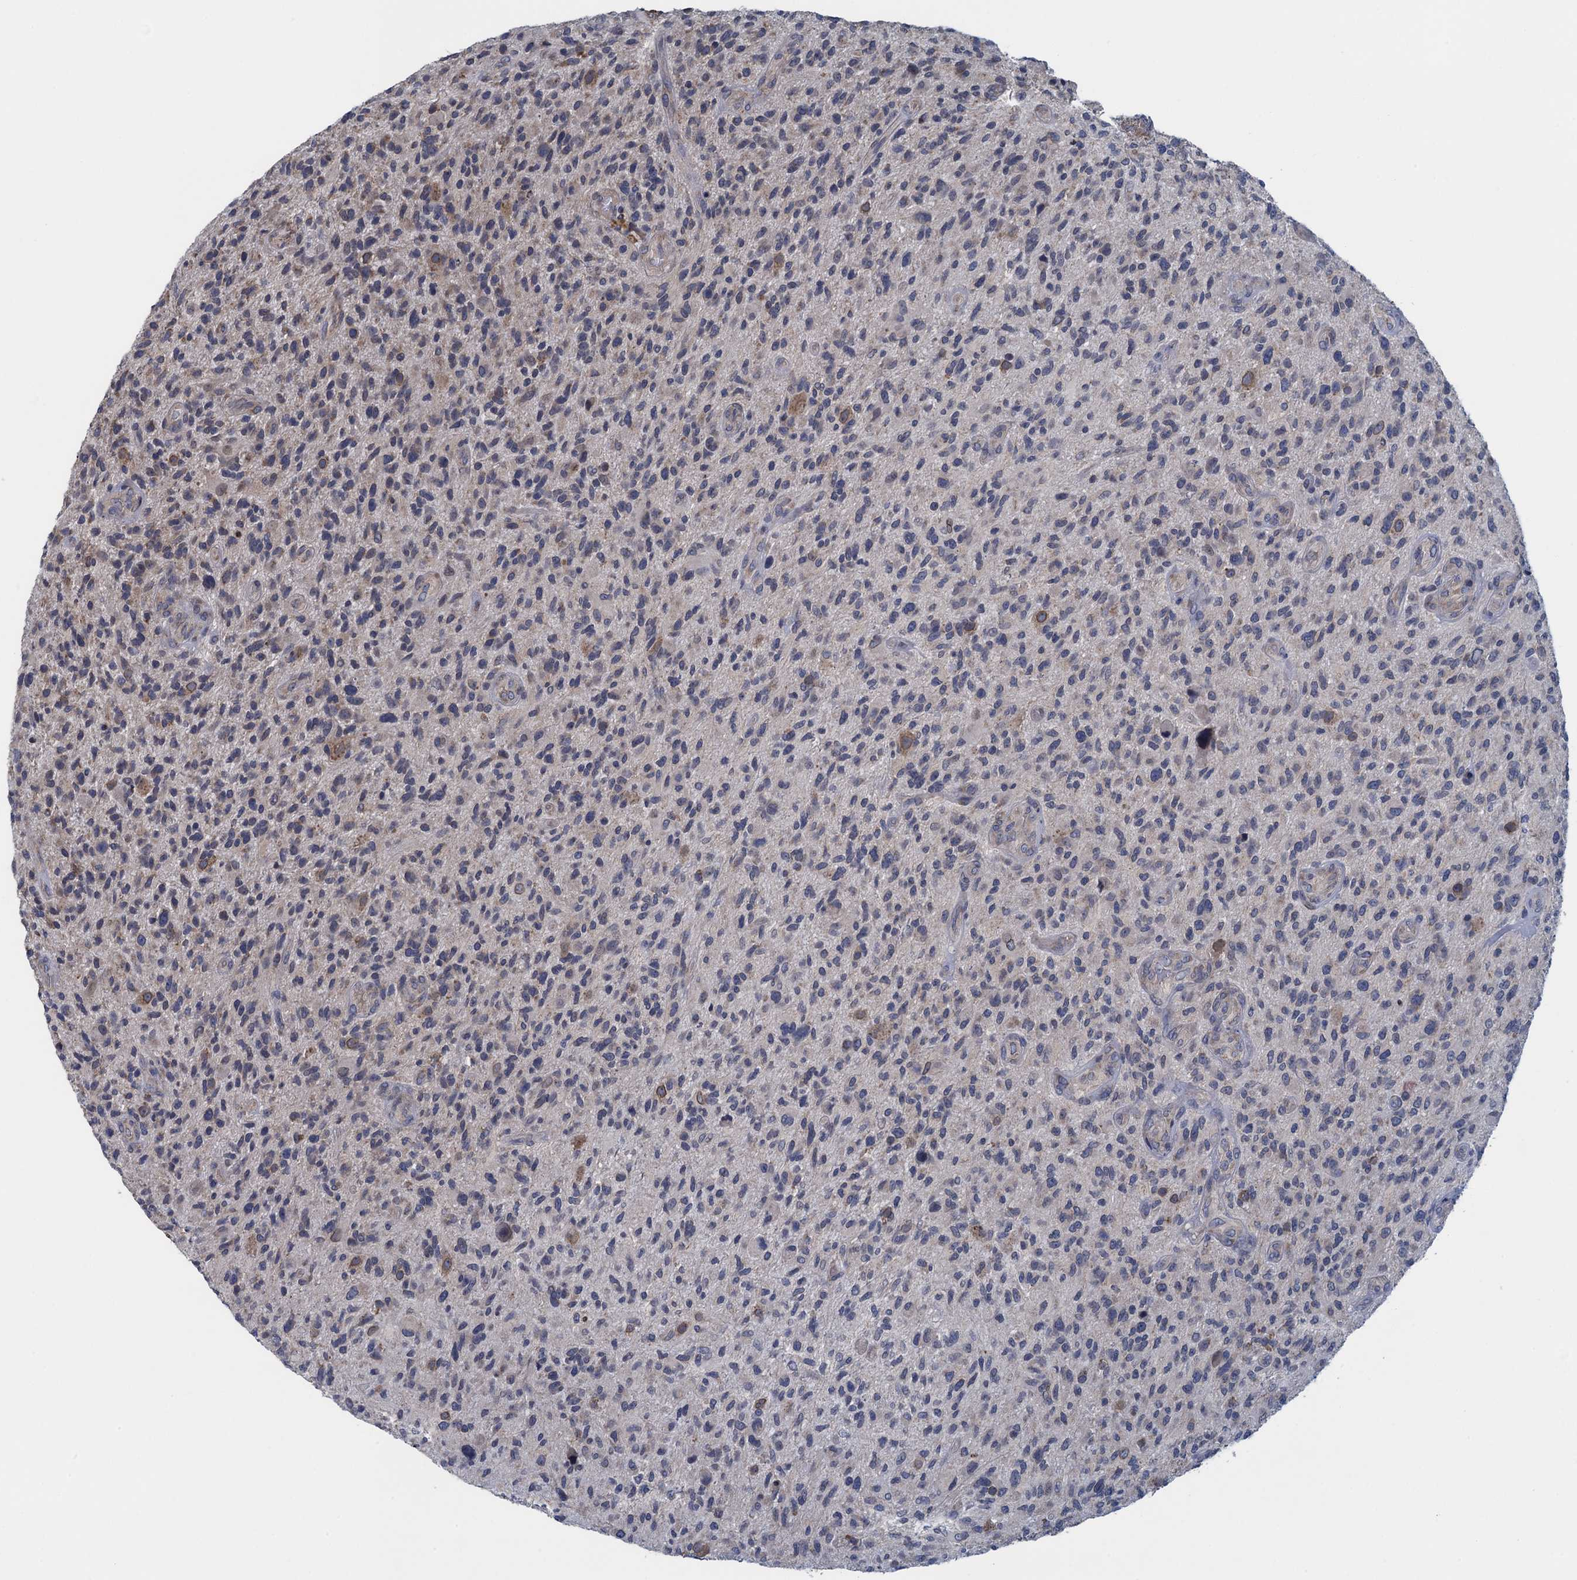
{"staining": {"intensity": "negative", "quantity": "none", "location": "none"}, "tissue": "glioma", "cell_type": "Tumor cells", "image_type": "cancer", "snomed": [{"axis": "morphology", "description": "Glioma, malignant, High grade"}, {"axis": "topography", "description": "Brain"}], "caption": "High power microscopy micrograph of an immunohistochemistry histopathology image of glioma, revealing no significant staining in tumor cells.", "gene": "CTU2", "patient": {"sex": "male", "age": 47}}